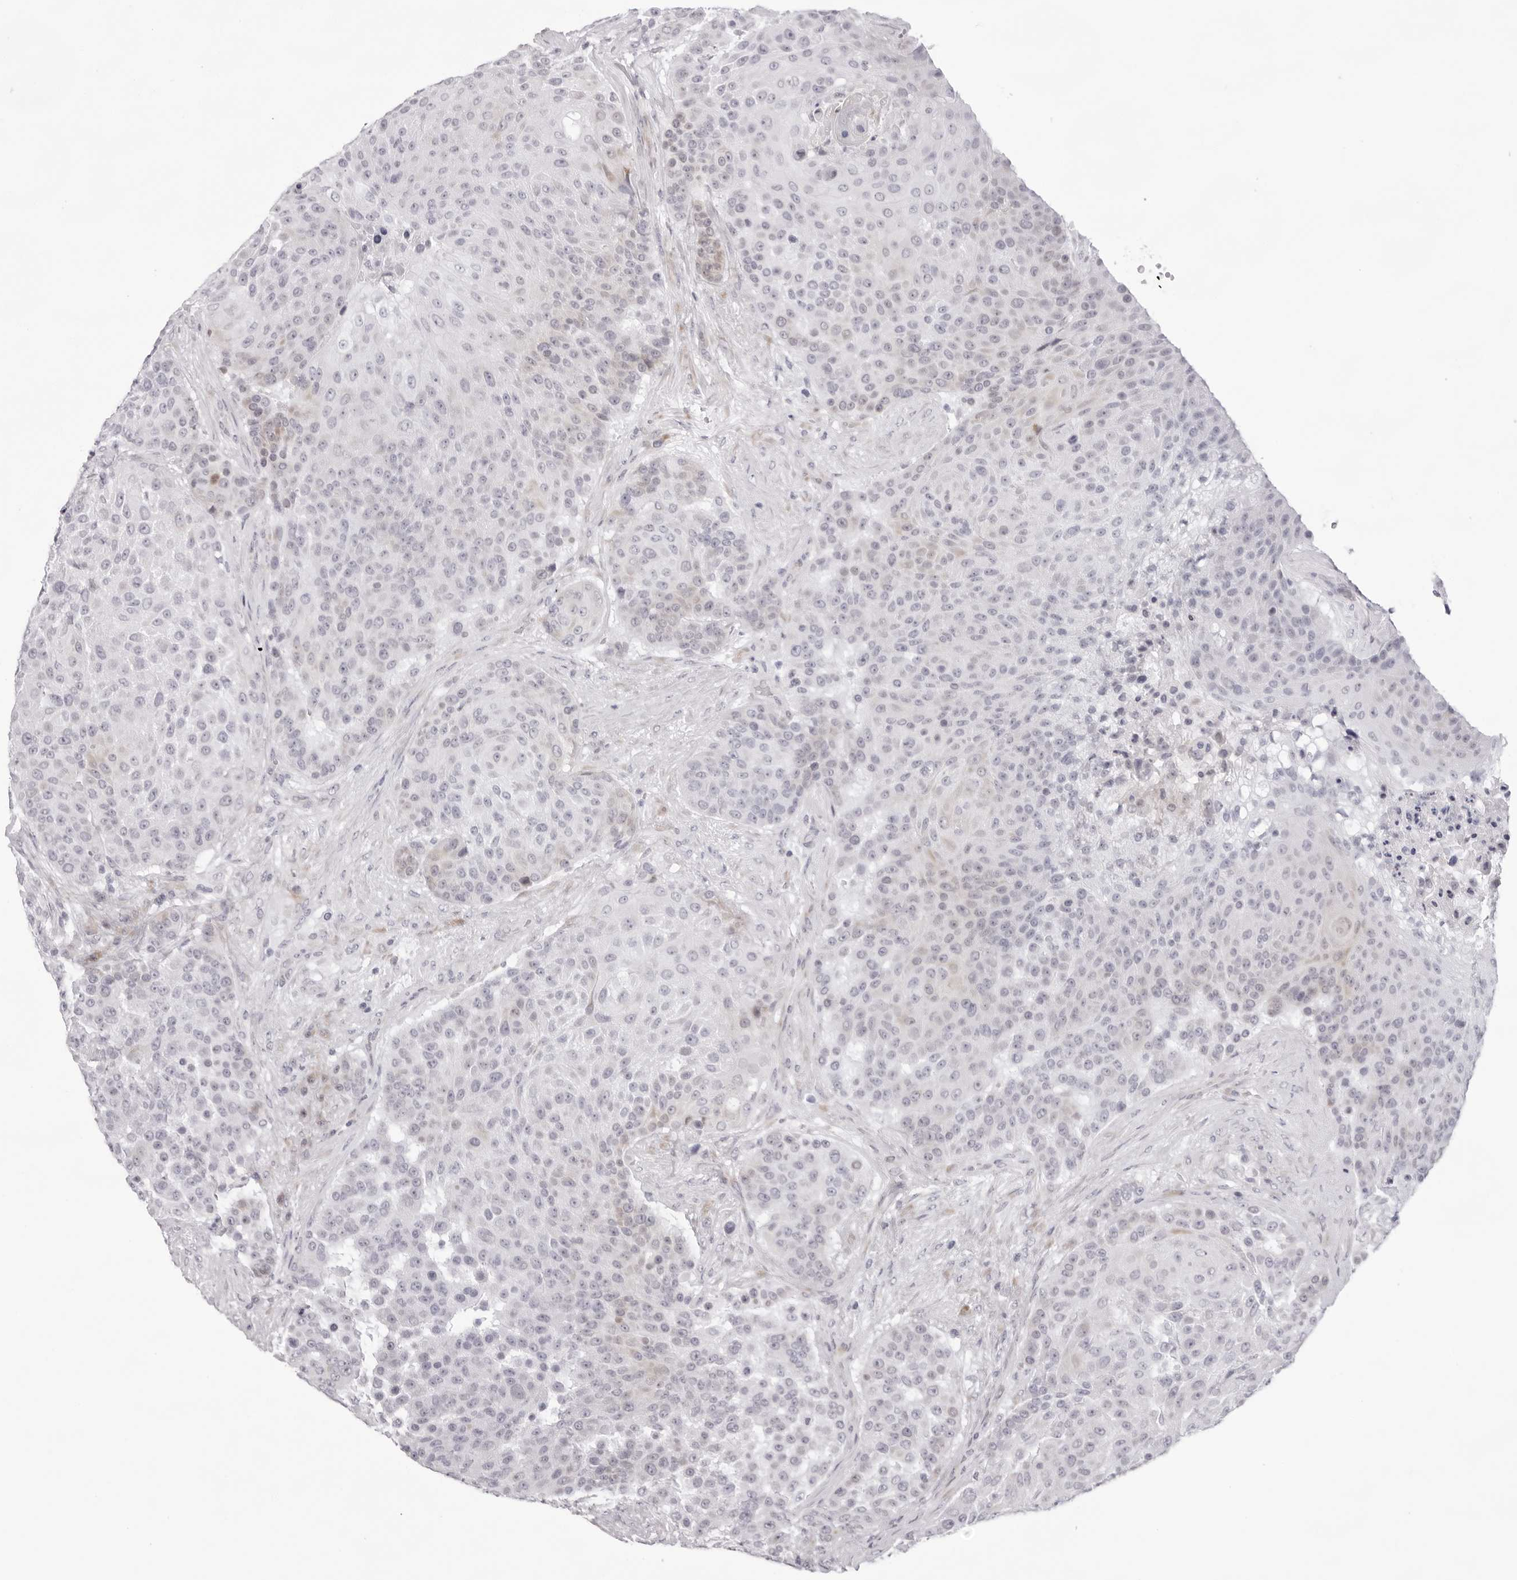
{"staining": {"intensity": "negative", "quantity": "none", "location": "none"}, "tissue": "urothelial cancer", "cell_type": "Tumor cells", "image_type": "cancer", "snomed": [{"axis": "morphology", "description": "Urothelial carcinoma, High grade"}, {"axis": "topography", "description": "Urinary bladder"}], "caption": "High magnification brightfield microscopy of urothelial cancer stained with DAB (3,3'-diaminobenzidine) (brown) and counterstained with hematoxylin (blue): tumor cells show no significant expression.", "gene": "SMIM2", "patient": {"sex": "female", "age": 63}}